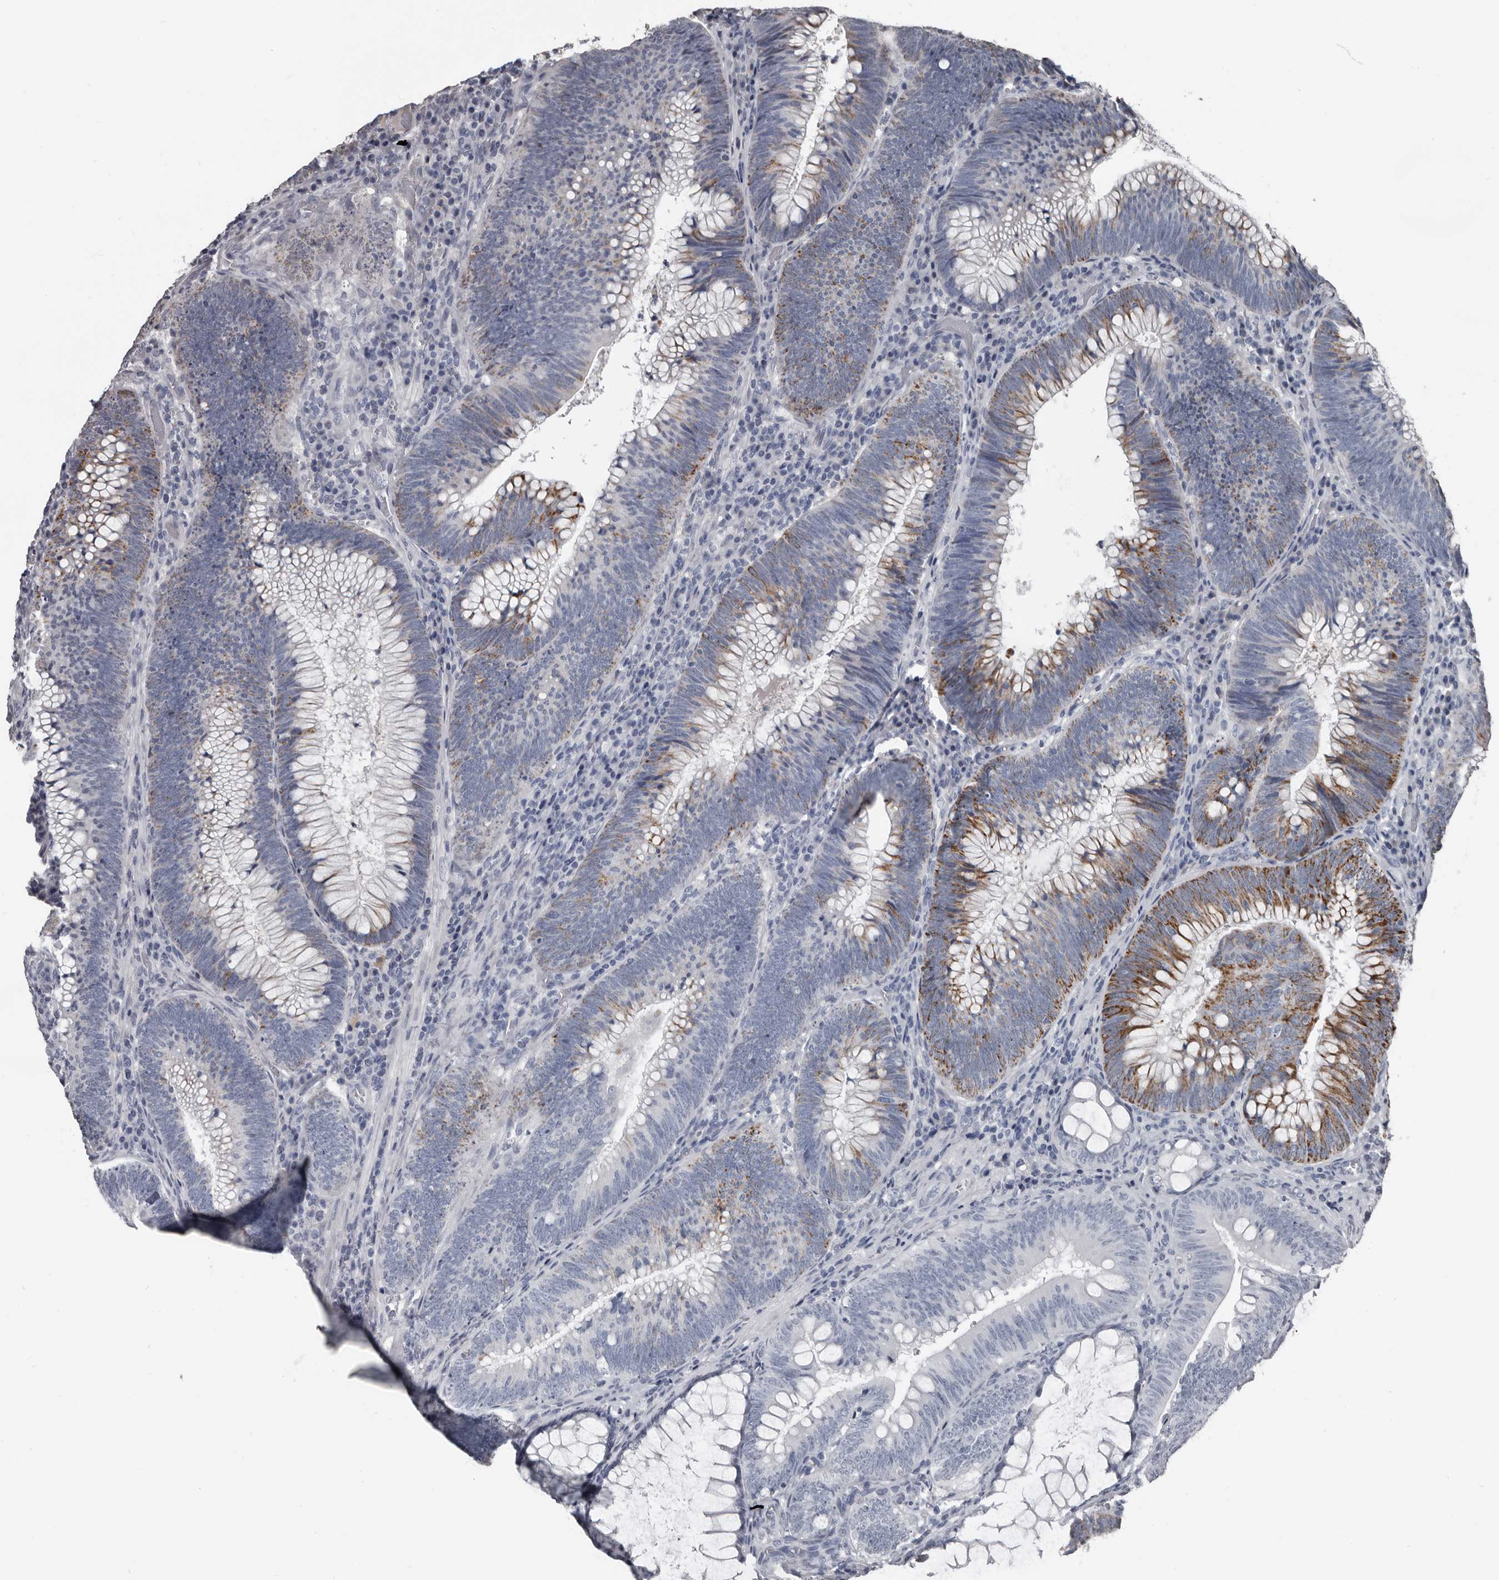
{"staining": {"intensity": "moderate", "quantity": "25%-75%", "location": "cytoplasmic/membranous"}, "tissue": "colorectal cancer", "cell_type": "Tumor cells", "image_type": "cancer", "snomed": [{"axis": "morphology", "description": "Normal tissue, NOS"}, {"axis": "topography", "description": "Colon"}], "caption": "Tumor cells exhibit medium levels of moderate cytoplasmic/membranous positivity in approximately 25%-75% of cells in colorectal cancer.", "gene": "GREB1", "patient": {"sex": "female", "age": 82}}